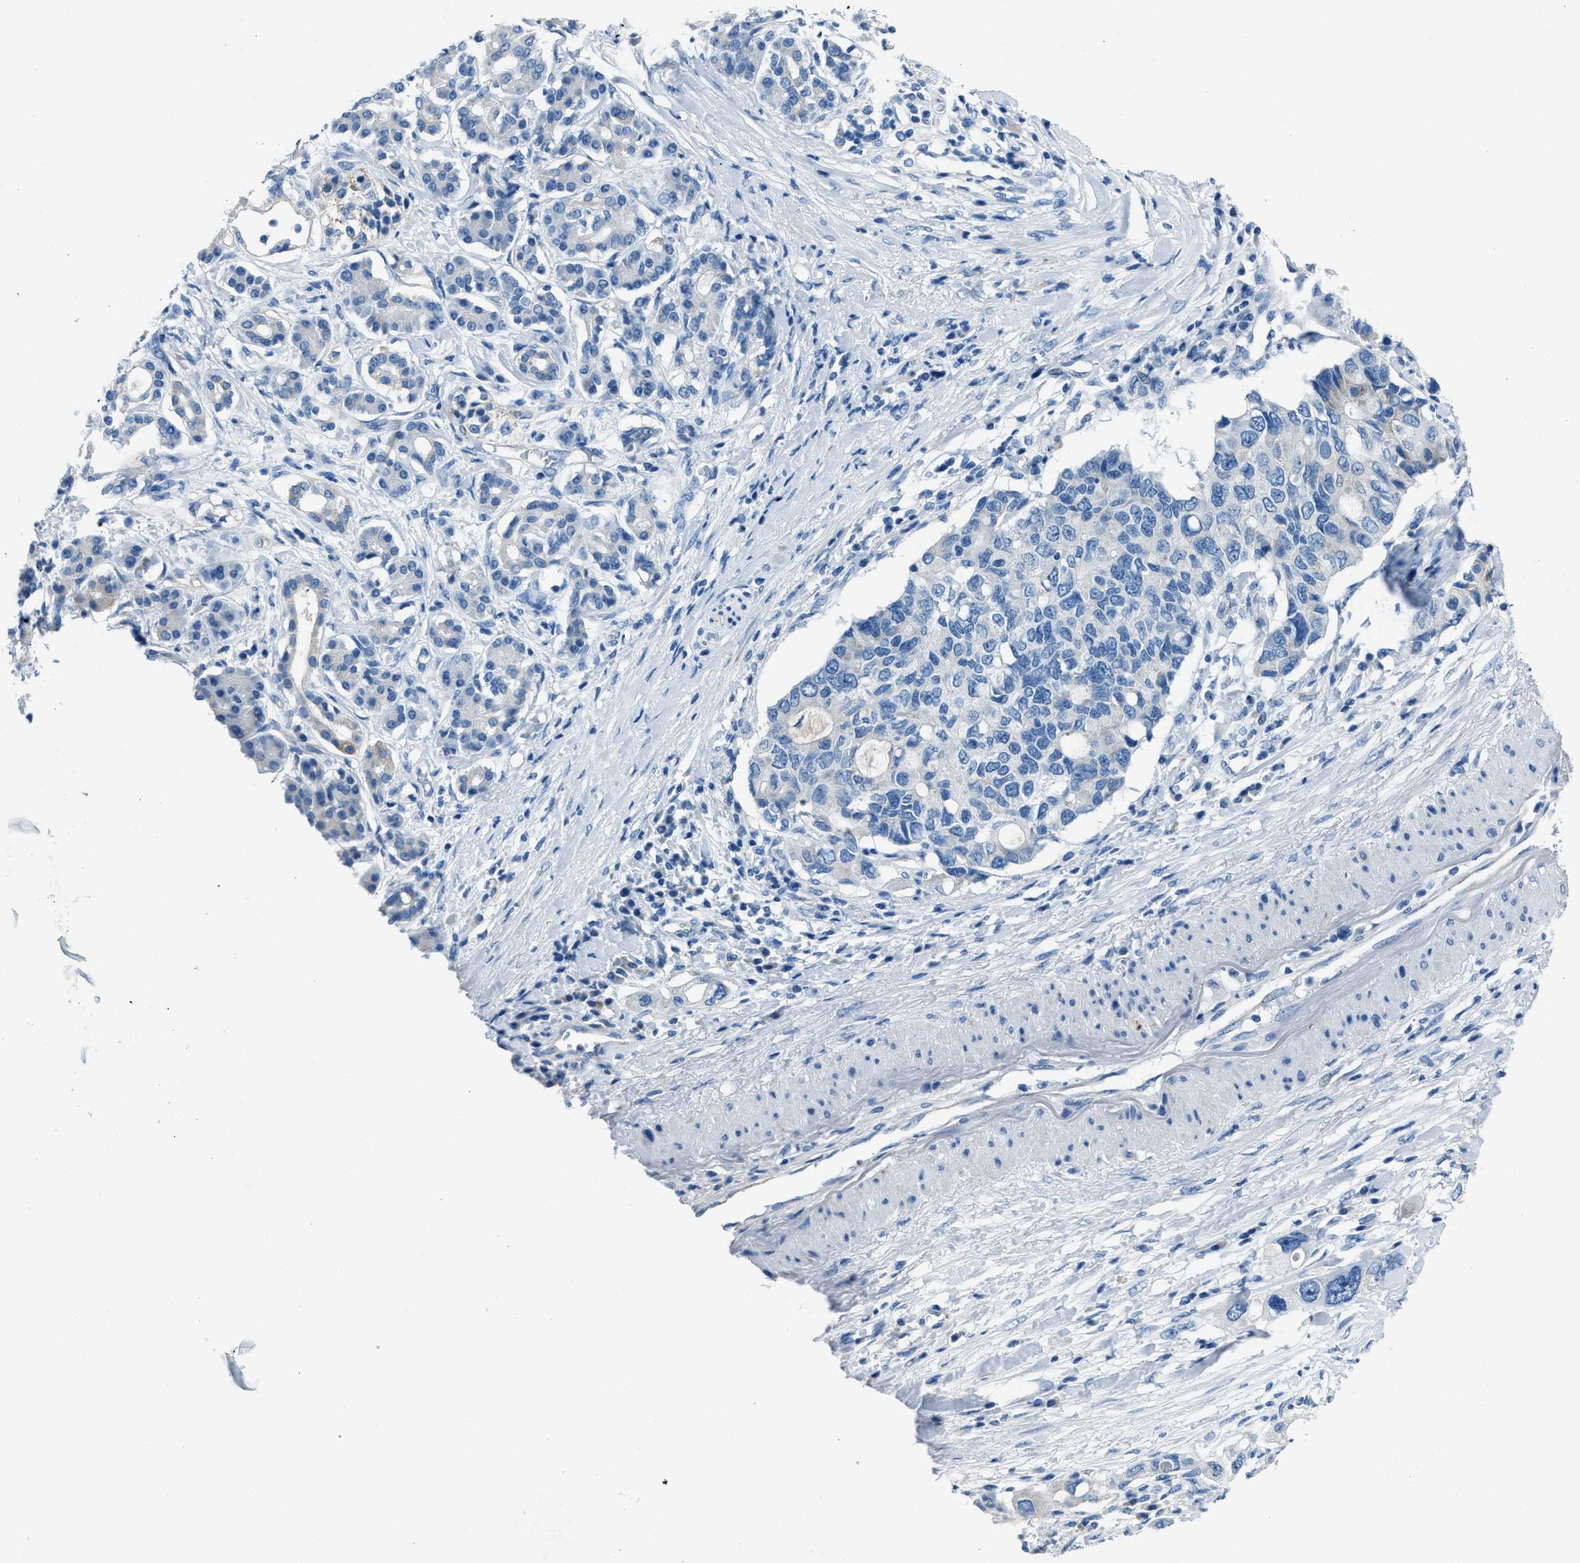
{"staining": {"intensity": "negative", "quantity": "none", "location": "none"}, "tissue": "pancreatic cancer", "cell_type": "Tumor cells", "image_type": "cancer", "snomed": [{"axis": "morphology", "description": "Adenocarcinoma, NOS"}, {"axis": "topography", "description": "Pancreas"}], "caption": "DAB immunohistochemical staining of pancreatic cancer (adenocarcinoma) reveals no significant positivity in tumor cells.", "gene": "AMACR", "patient": {"sex": "female", "age": 56}}